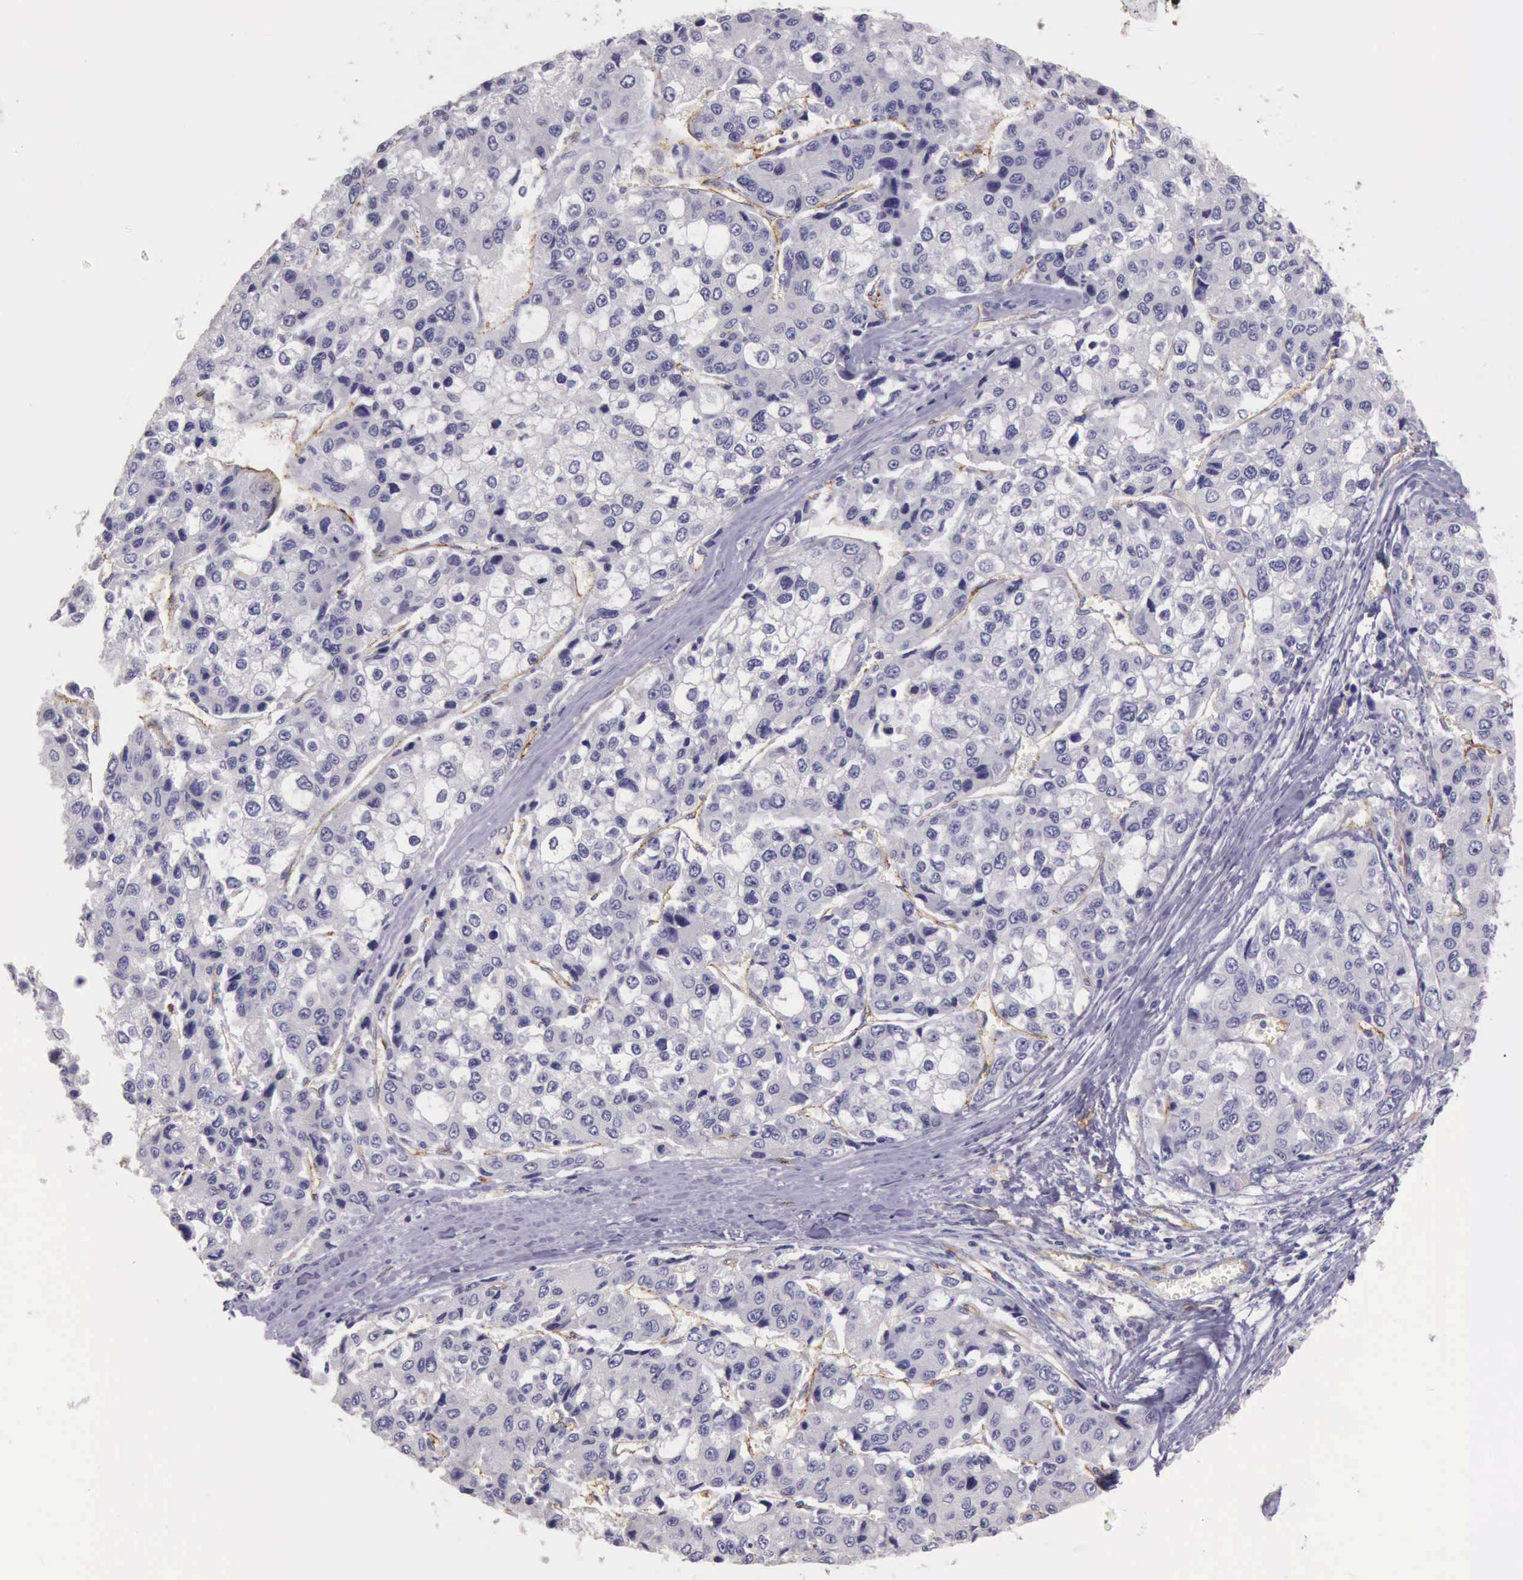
{"staining": {"intensity": "negative", "quantity": "none", "location": "none"}, "tissue": "liver cancer", "cell_type": "Tumor cells", "image_type": "cancer", "snomed": [{"axis": "morphology", "description": "Carcinoma, Hepatocellular, NOS"}, {"axis": "topography", "description": "Liver"}], "caption": "There is no significant staining in tumor cells of hepatocellular carcinoma (liver).", "gene": "TCEANC", "patient": {"sex": "female", "age": 66}}